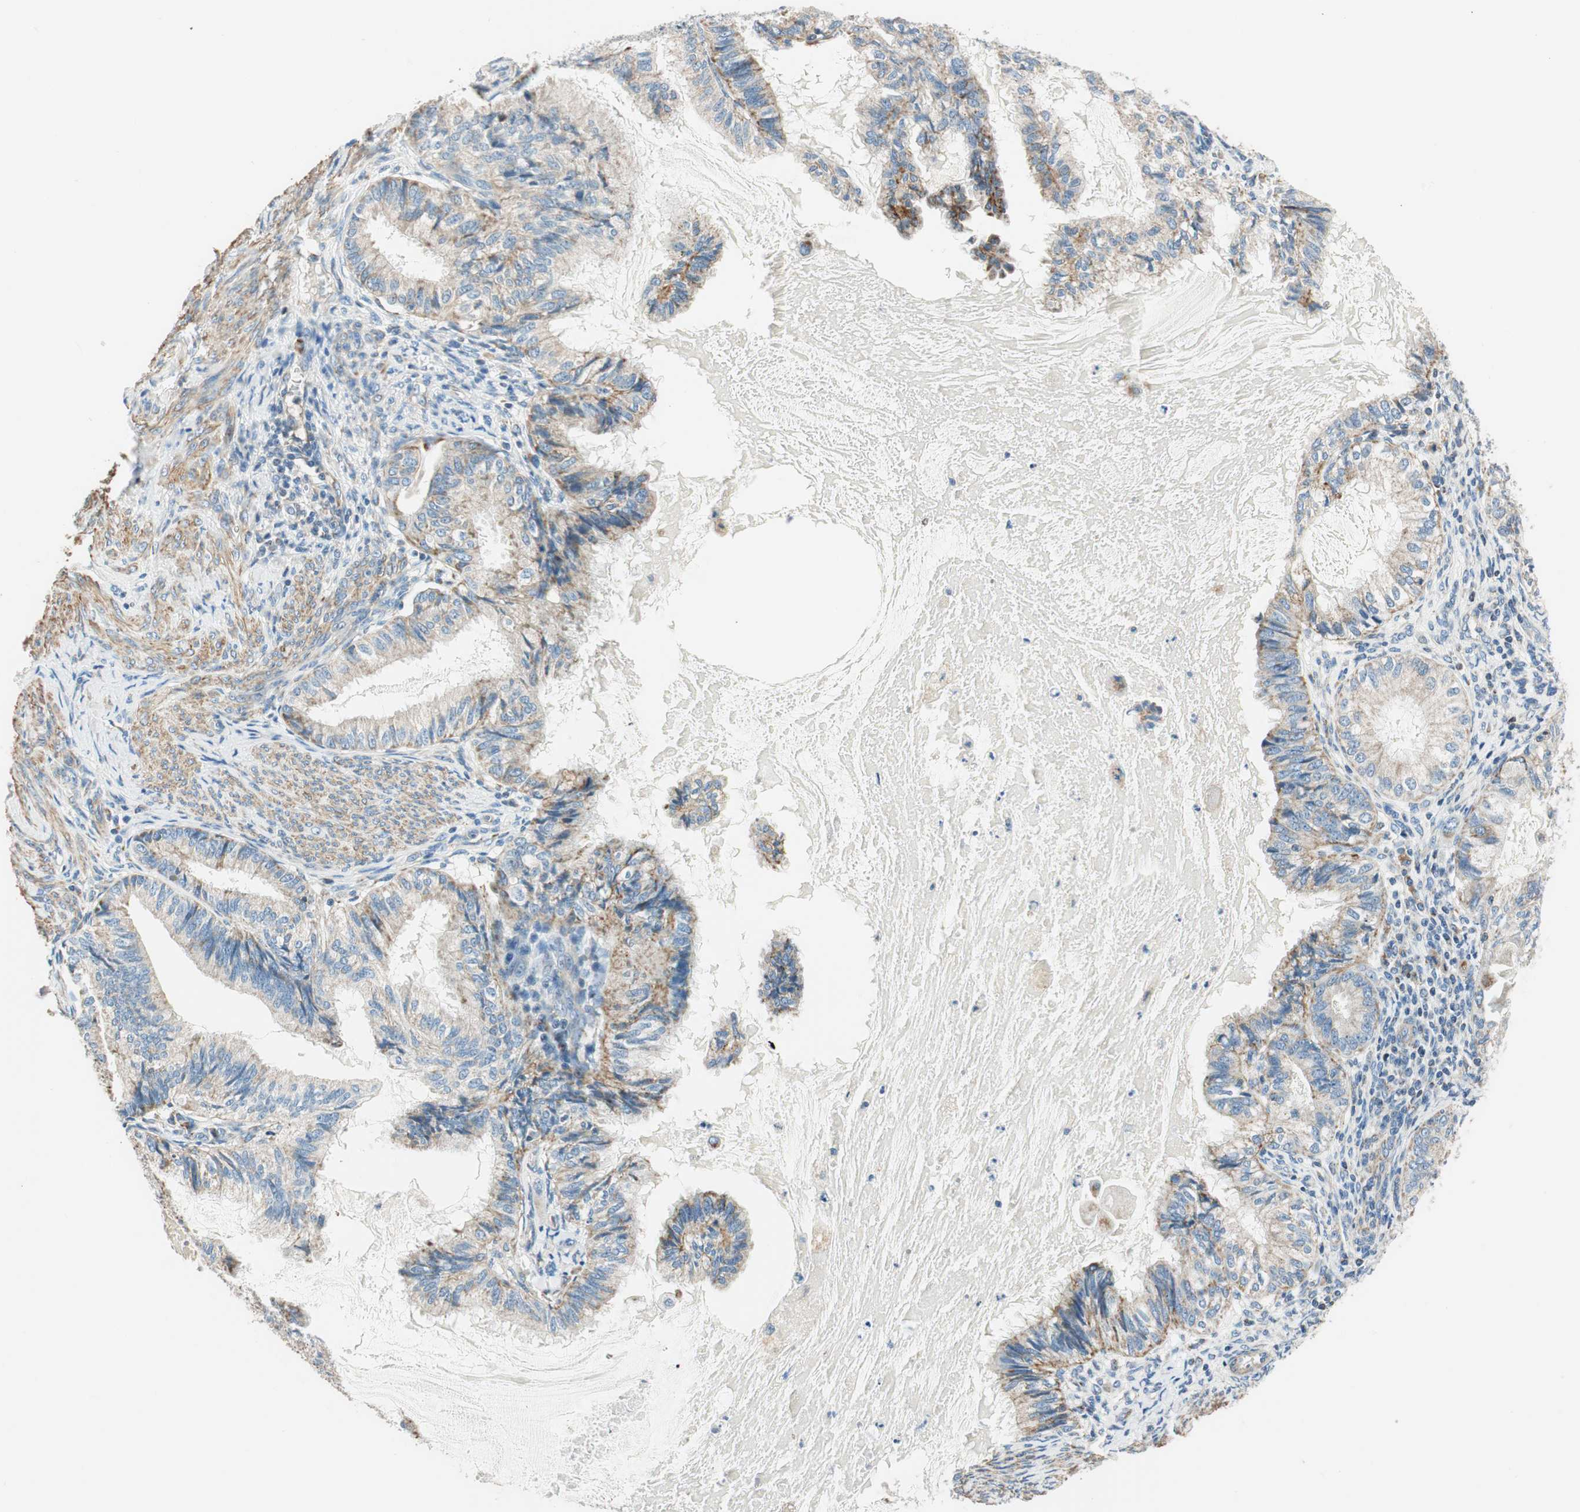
{"staining": {"intensity": "moderate", "quantity": "25%-75%", "location": "cytoplasmic/membranous"}, "tissue": "cervical cancer", "cell_type": "Tumor cells", "image_type": "cancer", "snomed": [{"axis": "morphology", "description": "Normal tissue, NOS"}, {"axis": "morphology", "description": "Adenocarcinoma, NOS"}, {"axis": "topography", "description": "Cervix"}, {"axis": "topography", "description": "Endometrium"}], "caption": "This is a histology image of IHC staining of cervical adenocarcinoma, which shows moderate expression in the cytoplasmic/membranous of tumor cells.", "gene": "RORB", "patient": {"sex": "female", "age": 86}}